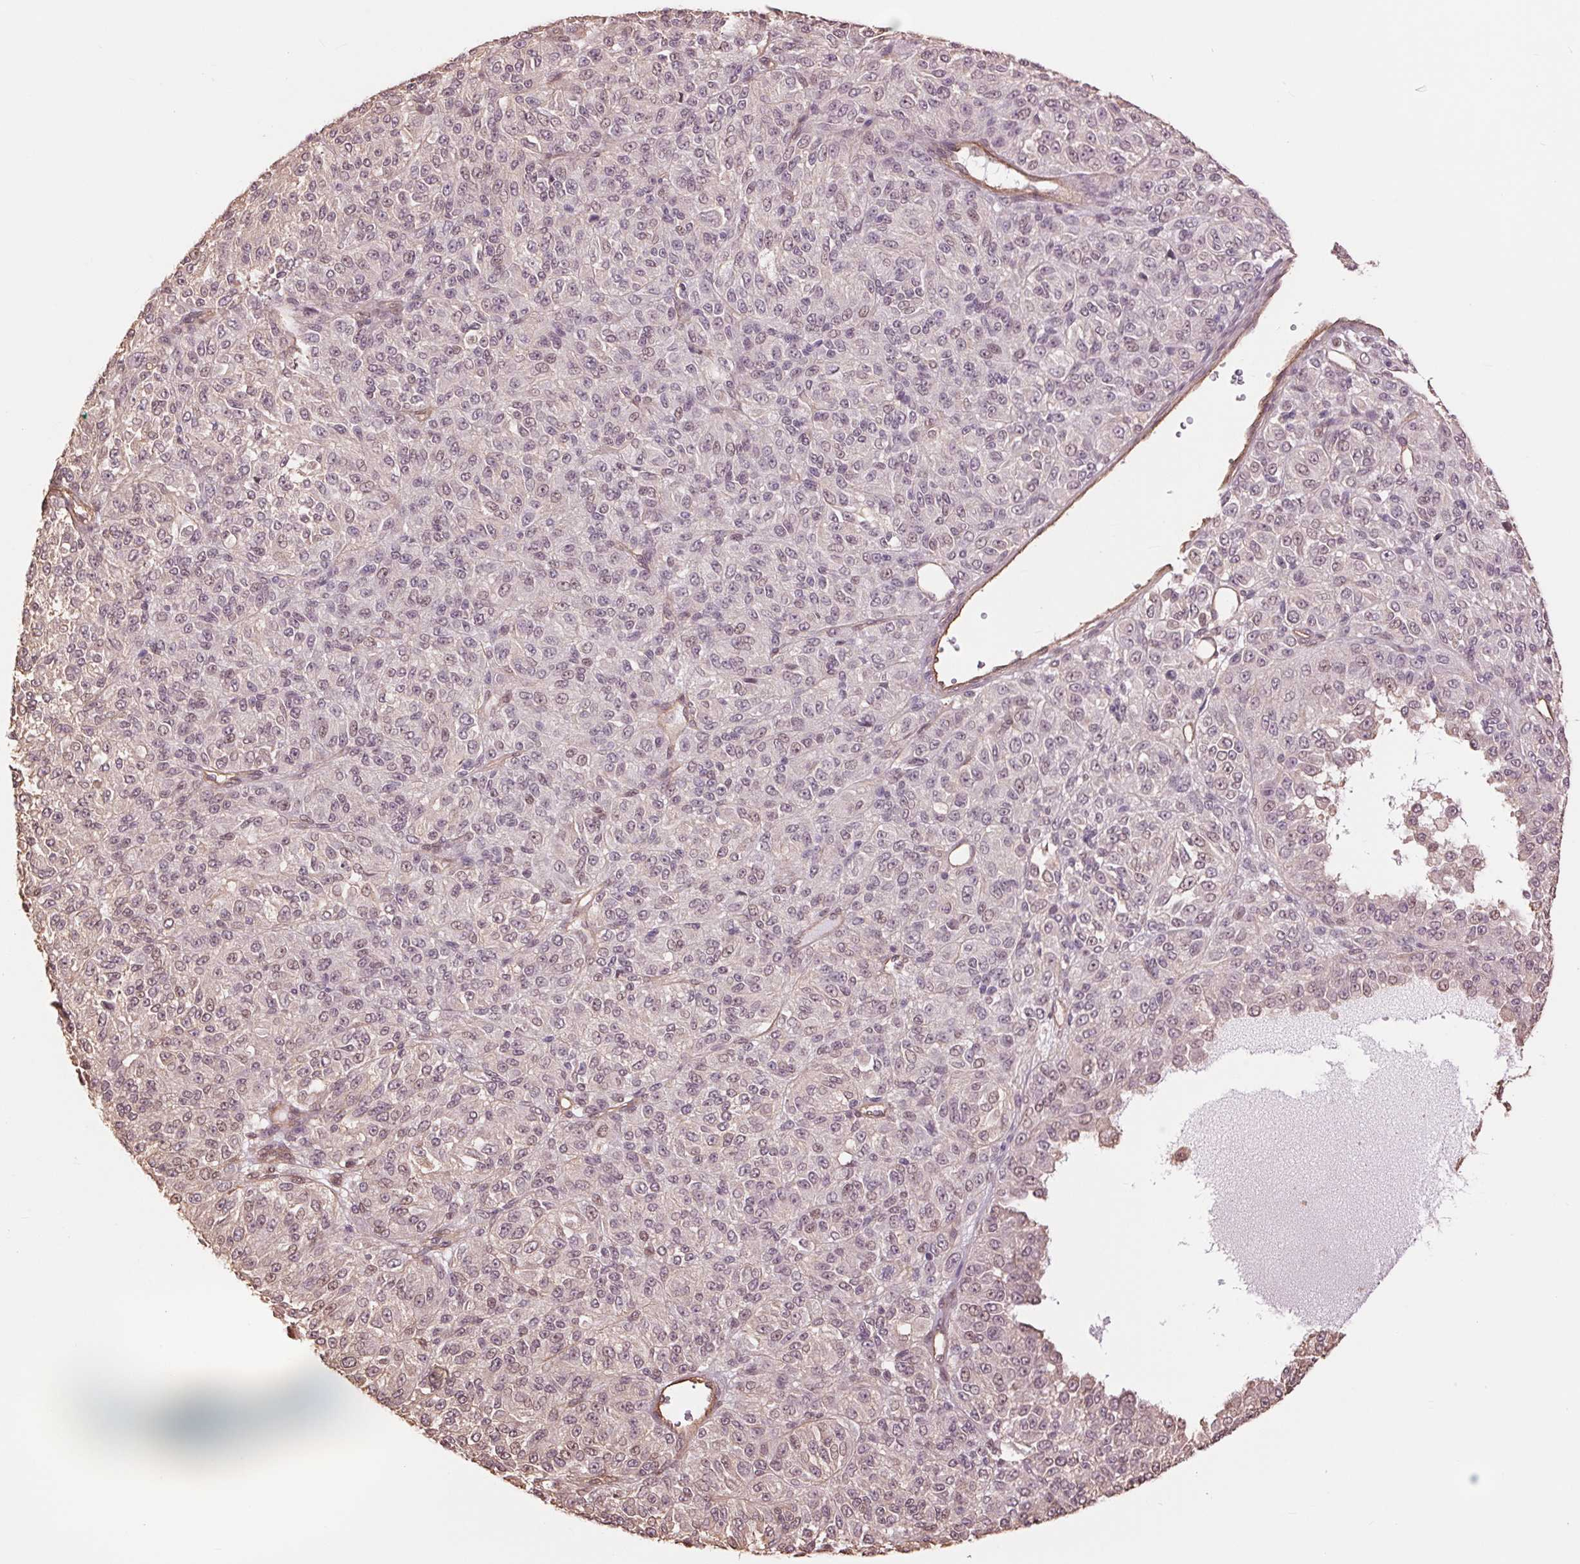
{"staining": {"intensity": "negative", "quantity": "none", "location": "none"}, "tissue": "melanoma", "cell_type": "Tumor cells", "image_type": "cancer", "snomed": [{"axis": "morphology", "description": "Malignant melanoma, Metastatic site"}, {"axis": "topography", "description": "Brain"}], "caption": "Immunohistochemistry histopathology image of neoplastic tissue: melanoma stained with DAB exhibits no significant protein staining in tumor cells.", "gene": "PALM", "patient": {"sex": "female", "age": 56}}